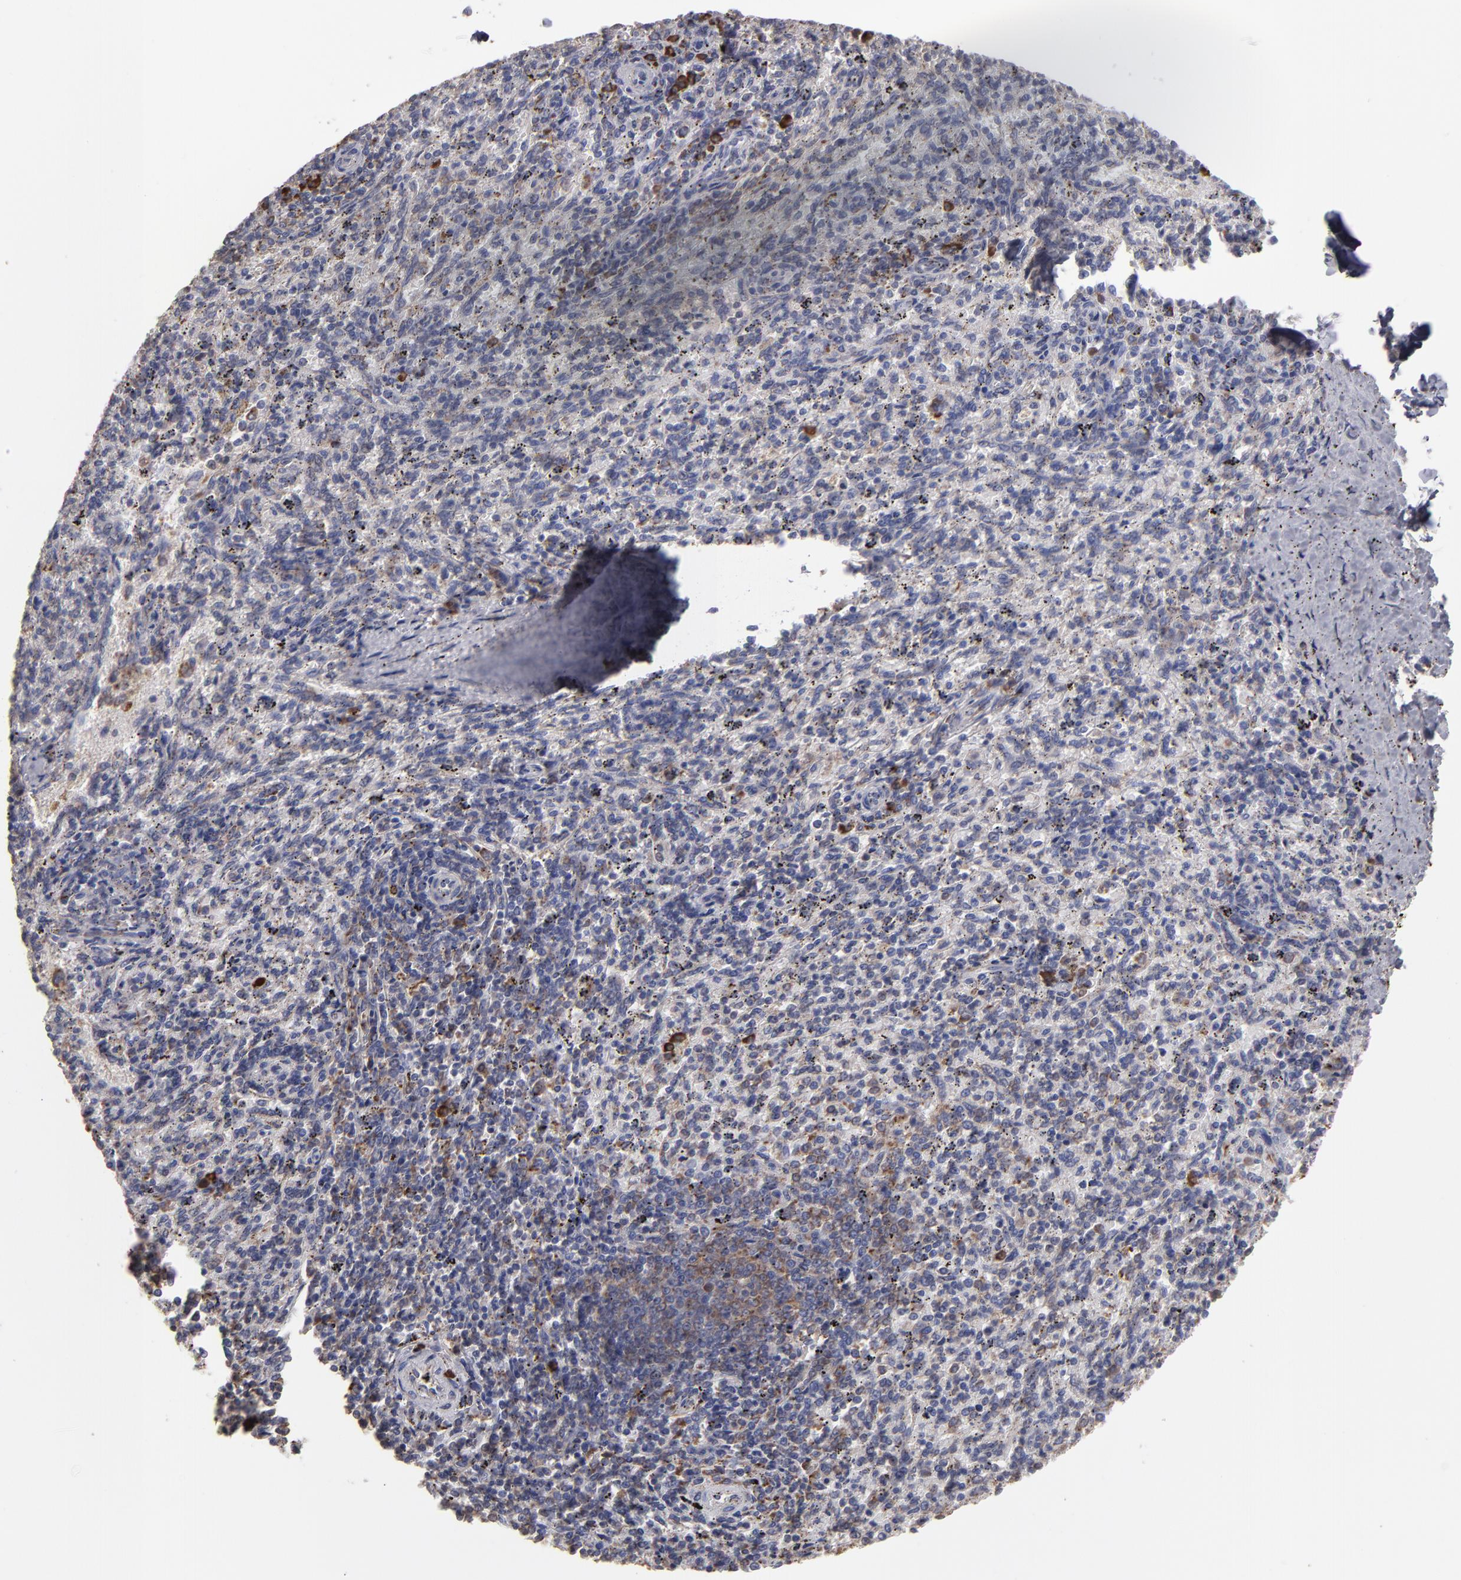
{"staining": {"intensity": "moderate", "quantity": "<25%", "location": "cytoplasmic/membranous"}, "tissue": "spleen", "cell_type": "Cells in red pulp", "image_type": "normal", "snomed": [{"axis": "morphology", "description": "Normal tissue, NOS"}, {"axis": "topography", "description": "Spleen"}], "caption": "A low amount of moderate cytoplasmic/membranous staining is appreciated in about <25% of cells in red pulp in normal spleen. The staining is performed using DAB brown chromogen to label protein expression. The nuclei are counter-stained blue using hematoxylin.", "gene": "SND1", "patient": {"sex": "female", "age": 10}}